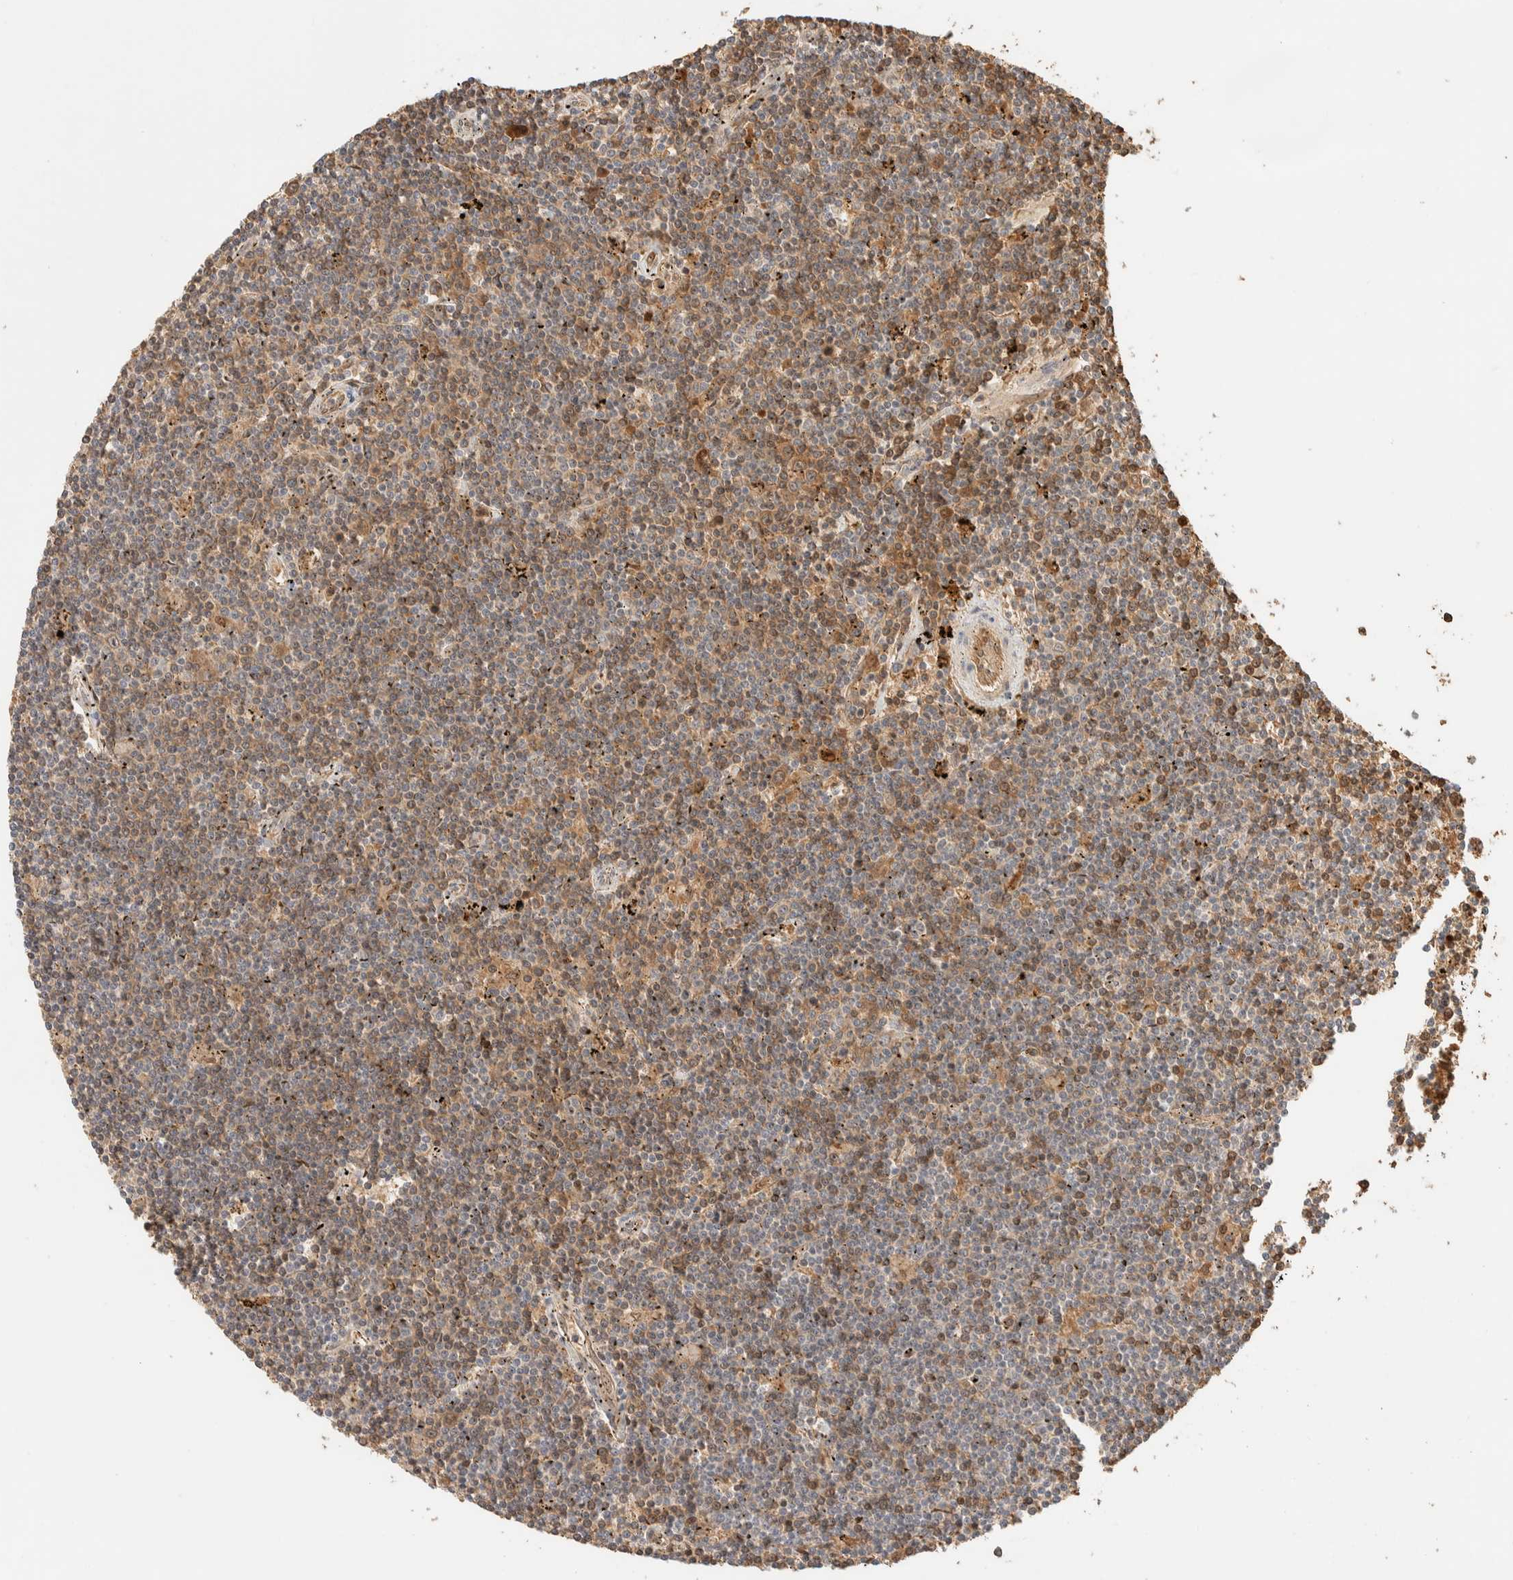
{"staining": {"intensity": "moderate", "quantity": ">75%", "location": "cytoplasmic/membranous"}, "tissue": "lymphoma", "cell_type": "Tumor cells", "image_type": "cancer", "snomed": [{"axis": "morphology", "description": "Malignant lymphoma, non-Hodgkin's type, Low grade"}, {"axis": "topography", "description": "Spleen"}], "caption": "IHC image of low-grade malignant lymphoma, non-Hodgkin's type stained for a protein (brown), which reveals medium levels of moderate cytoplasmic/membranous positivity in about >75% of tumor cells.", "gene": "TTI2", "patient": {"sex": "male", "age": 76}}